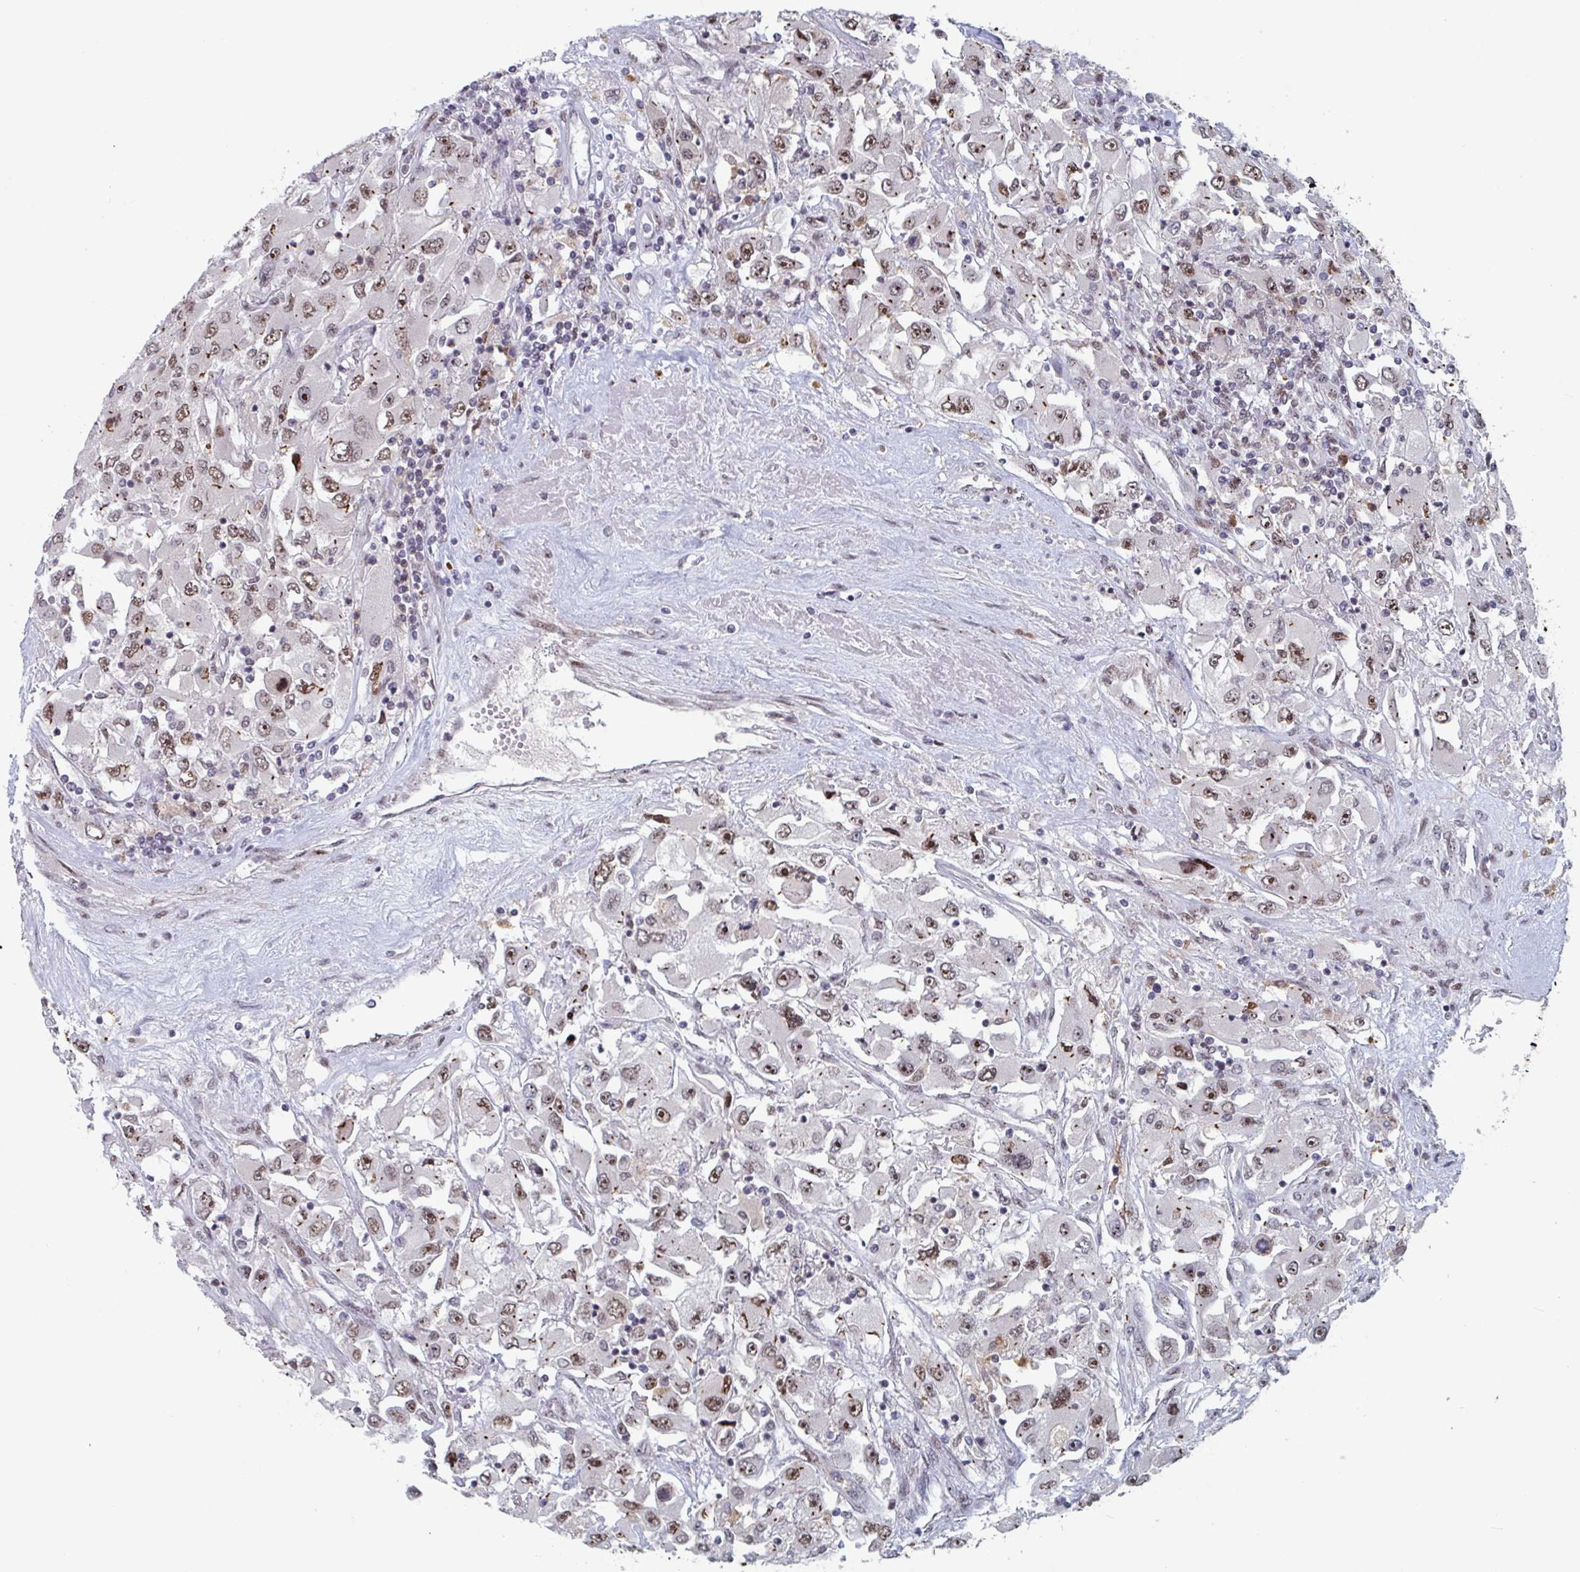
{"staining": {"intensity": "moderate", "quantity": ">75%", "location": "nuclear"}, "tissue": "renal cancer", "cell_type": "Tumor cells", "image_type": "cancer", "snomed": [{"axis": "morphology", "description": "Adenocarcinoma, NOS"}, {"axis": "topography", "description": "Kidney"}], "caption": "This histopathology image exhibits immunohistochemistry staining of adenocarcinoma (renal), with medium moderate nuclear positivity in about >75% of tumor cells.", "gene": "RNF212", "patient": {"sex": "female", "age": 52}}